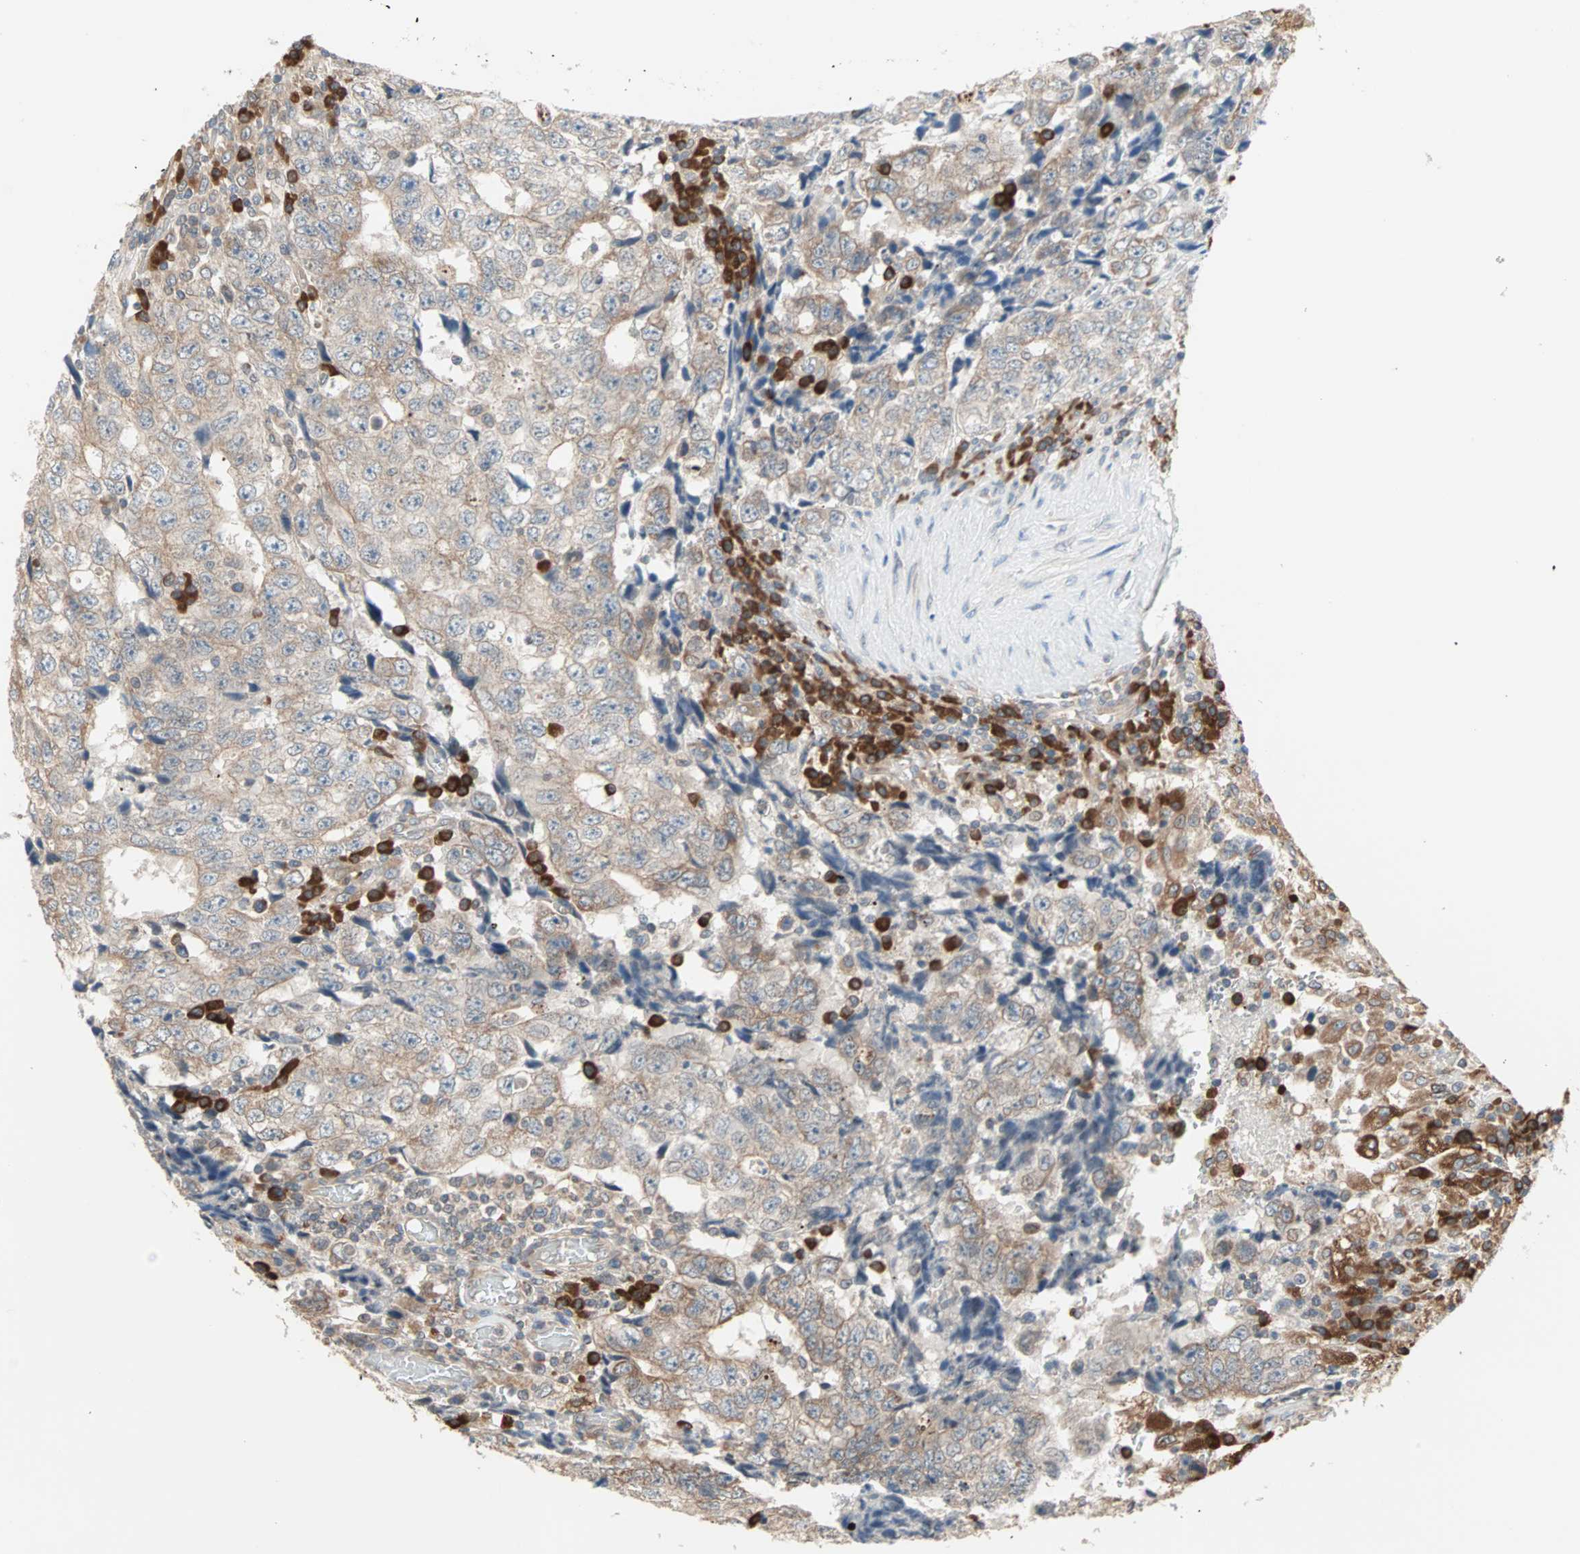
{"staining": {"intensity": "weak", "quantity": ">75%", "location": "cytoplasmic/membranous"}, "tissue": "testis cancer", "cell_type": "Tumor cells", "image_type": "cancer", "snomed": [{"axis": "morphology", "description": "Necrosis, NOS"}, {"axis": "morphology", "description": "Carcinoma, Embryonal, NOS"}, {"axis": "topography", "description": "Testis"}], "caption": "Tumor cells show weak cytoplasmic/membranous staining in approximately >75% of cells in testis cancer.", "gene": "SAR1A", "patient": {"sex": "male", "age": 19}}